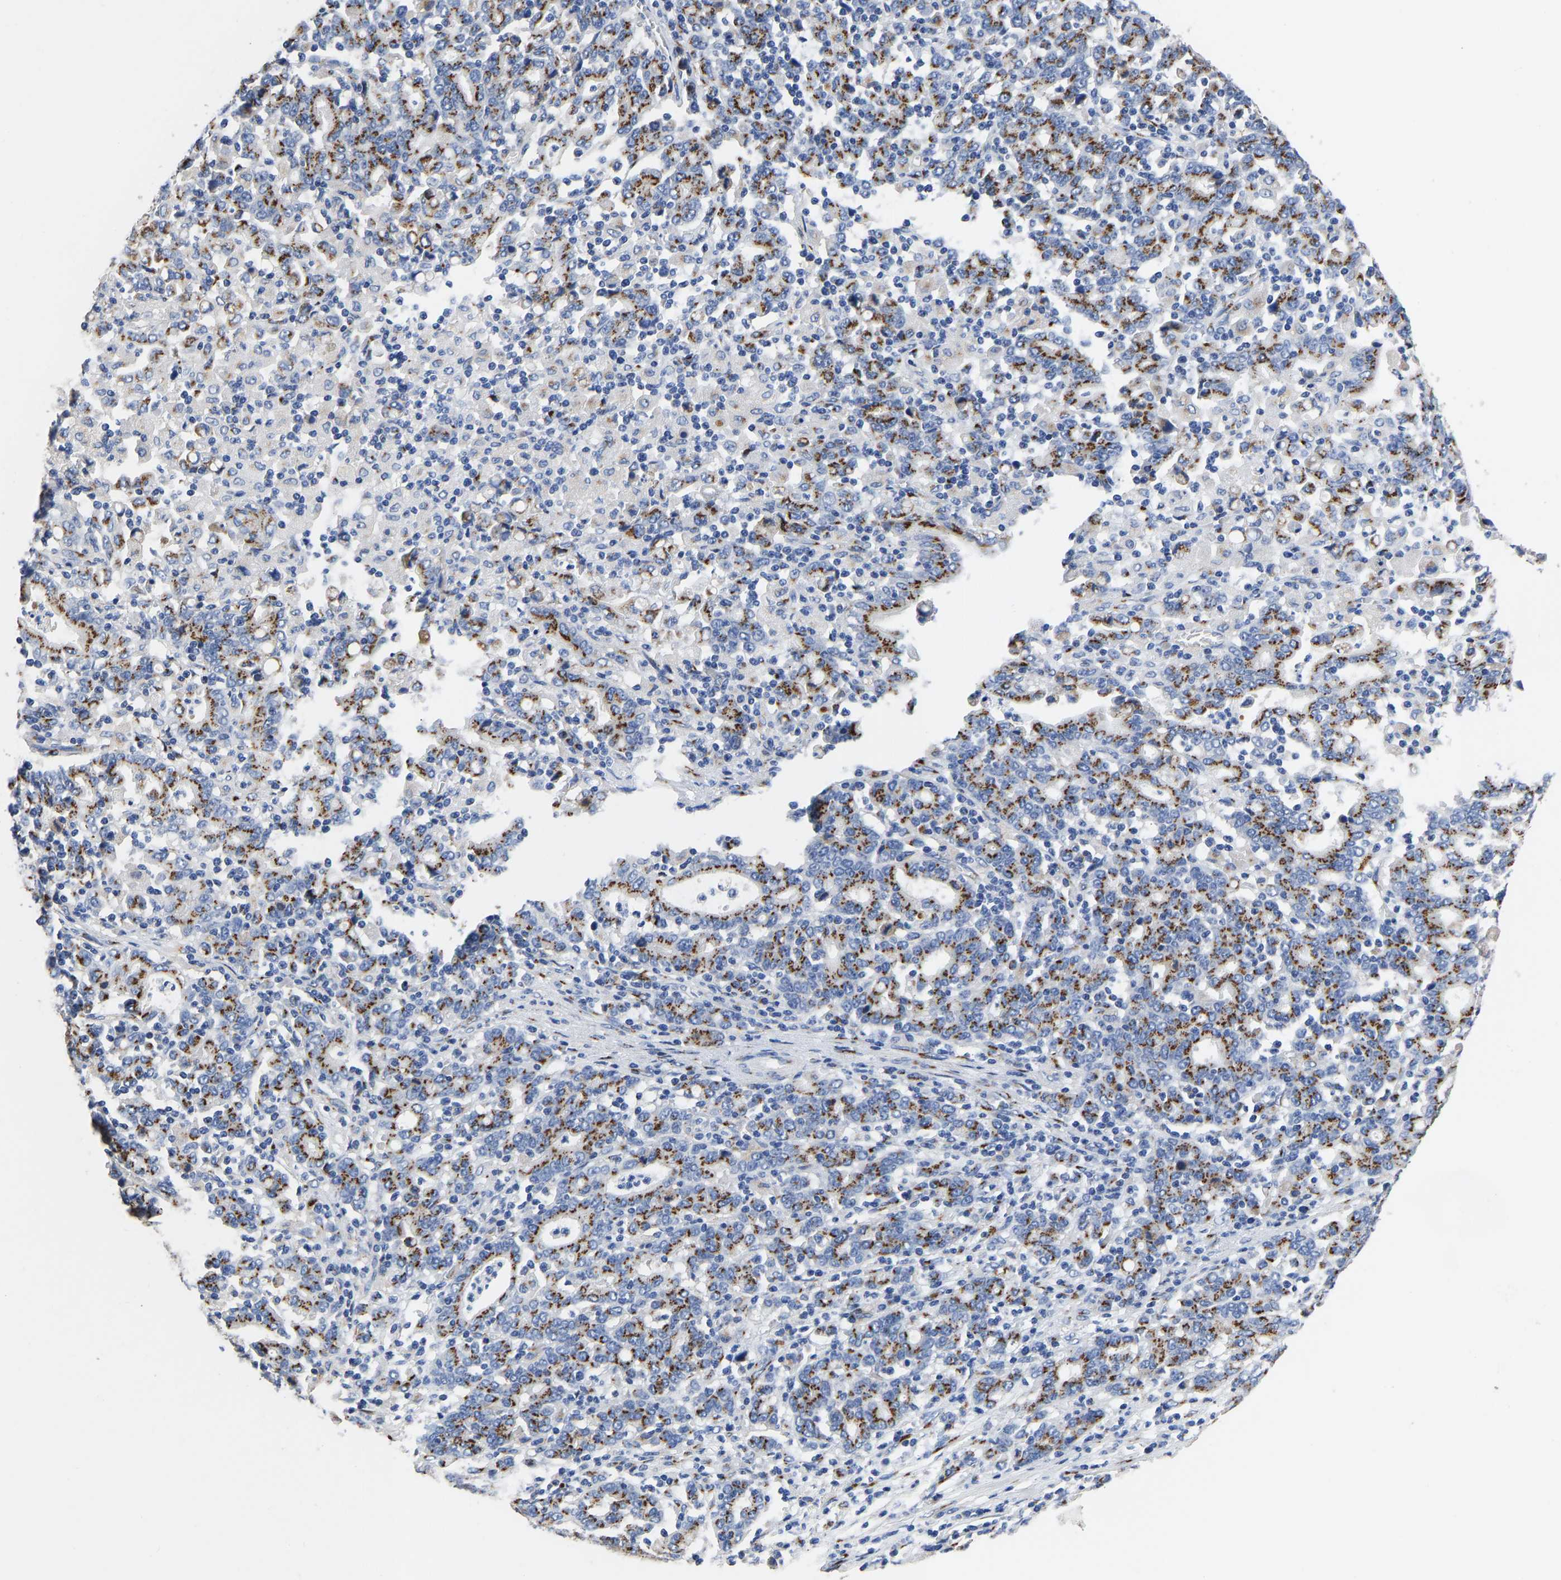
{"staining": {"intensity": "moderate", "quantity": ">75%", "location": "cytoplasmic/membranous"}, "tissue": "stomach cancer", "cell_type": "Tumor cells", "image_type": "cancer", "snomed": [{"axis": "morphology", "description": "Adenocarcinoma, NOS"}, {"axis": "topography", "description": "Stomach, upper"}], "caption": "Stomach cancer (adenocarcinoma) was stained to show a protein in brown. There is medium levels of moderate cytoplasmic/membranous staining in about >75% of tumor cells. (brown staining indicates protein expression, while blue staining denotes nuclei).", "gene": "TMEM87A", "patient": {"sex": "male", "age": 69}}